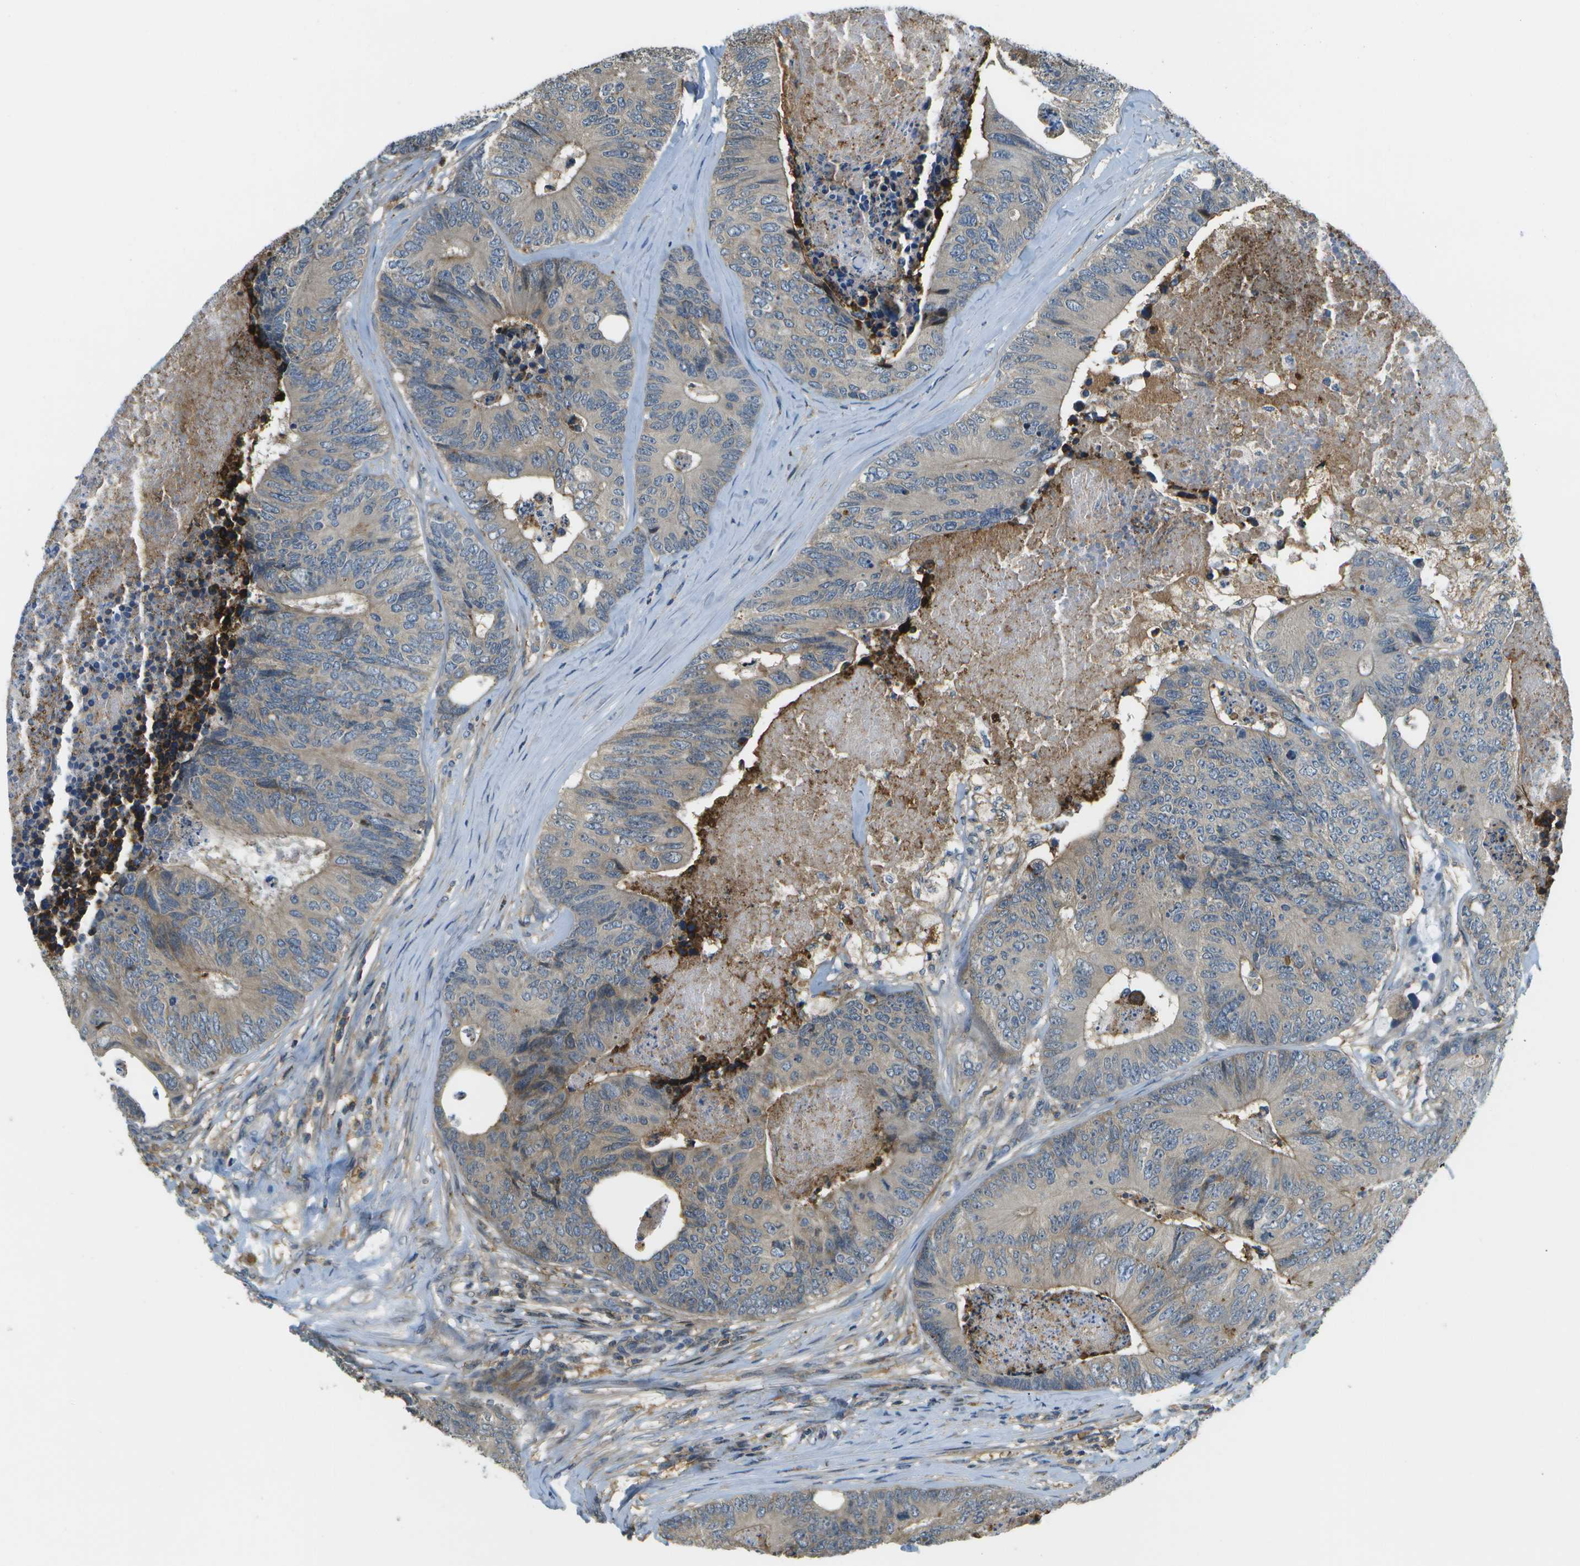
{"staining": {"intensity": "moderate", "quantity": "<25%", "location": "cytoplasmic/membranous"}, "tissue": "colorectal cancer", "cell_type": "Tumor cells", "image_type": "cancer", "snomed": [{"axis": "morphology", "description": "Adenocarcinoma, NOS"}, {"axis": "topography", "description": "Colon"}], "caption": "The immunohistochemical stain labels moderate cytoplasmic/membranous positivity in tumor cells of colorectal cancer tissue.", "gene": "LRRC66", "patient": {"sex": "female", "age": 57}}